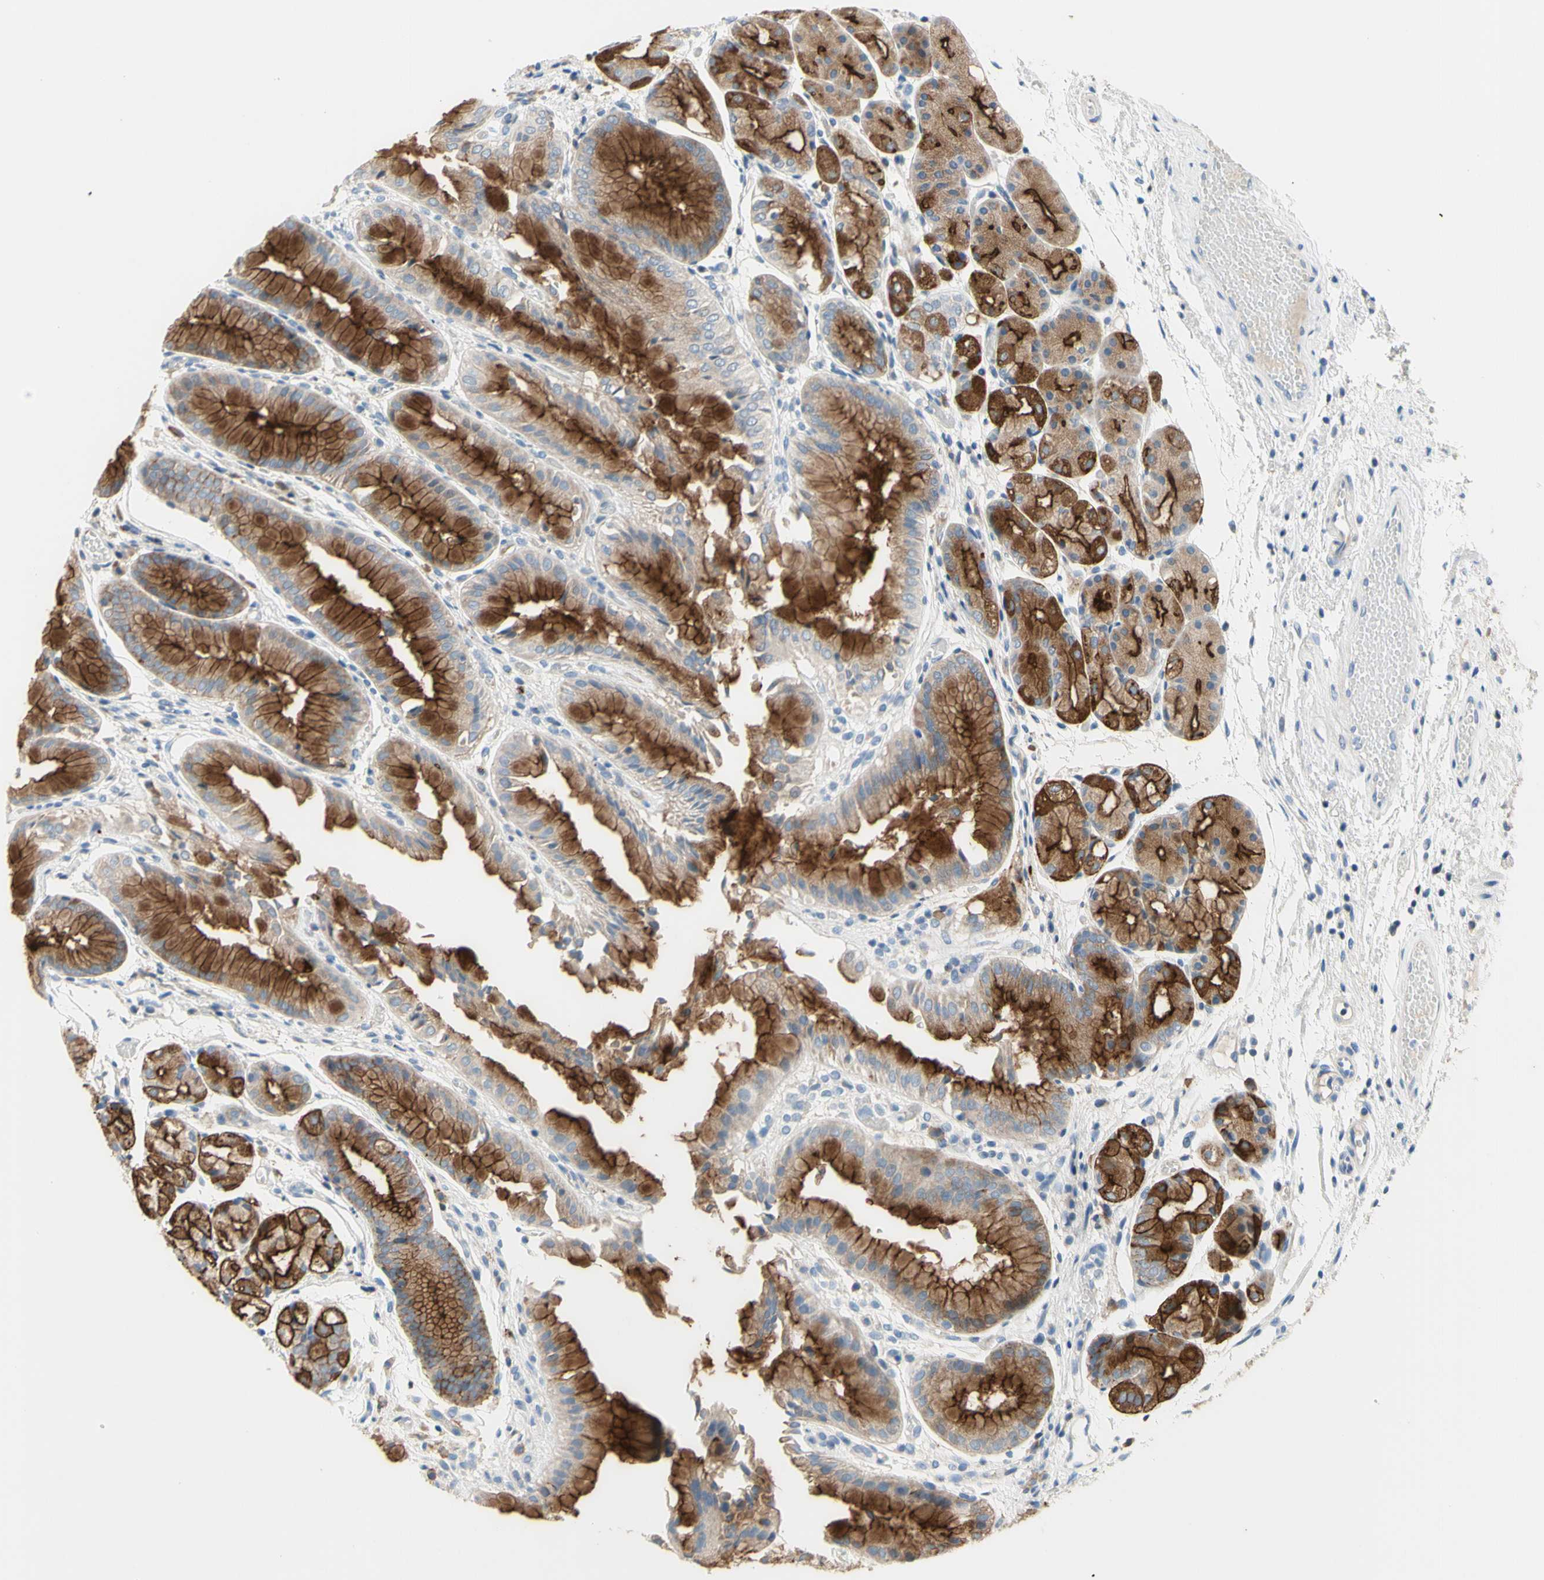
{"staining": {"intensity": "strong", "quantity": ">75%", "location": "cytoplasmic/membranous"}, "tissue": "stomach", "cell_type": "Glandular cells", "image_type": "normal", "snomed": [{"axis": "morphology", "description": "Normal tissue, NOS"}, {"axis": "topography", "description": "Stomach, upper"}], "caption": "DAB immunohistochemical staining of normal human stomach demonstrates strong cytoplasmic/membranous protein expression in approximately >75% of glandular cells. (DAB (3,3'-diaminobenzidine) IHC with brightfield microscopy, high magnification).", "gene": "MUC1", "patient": {"sex": "male", "age": 72}}